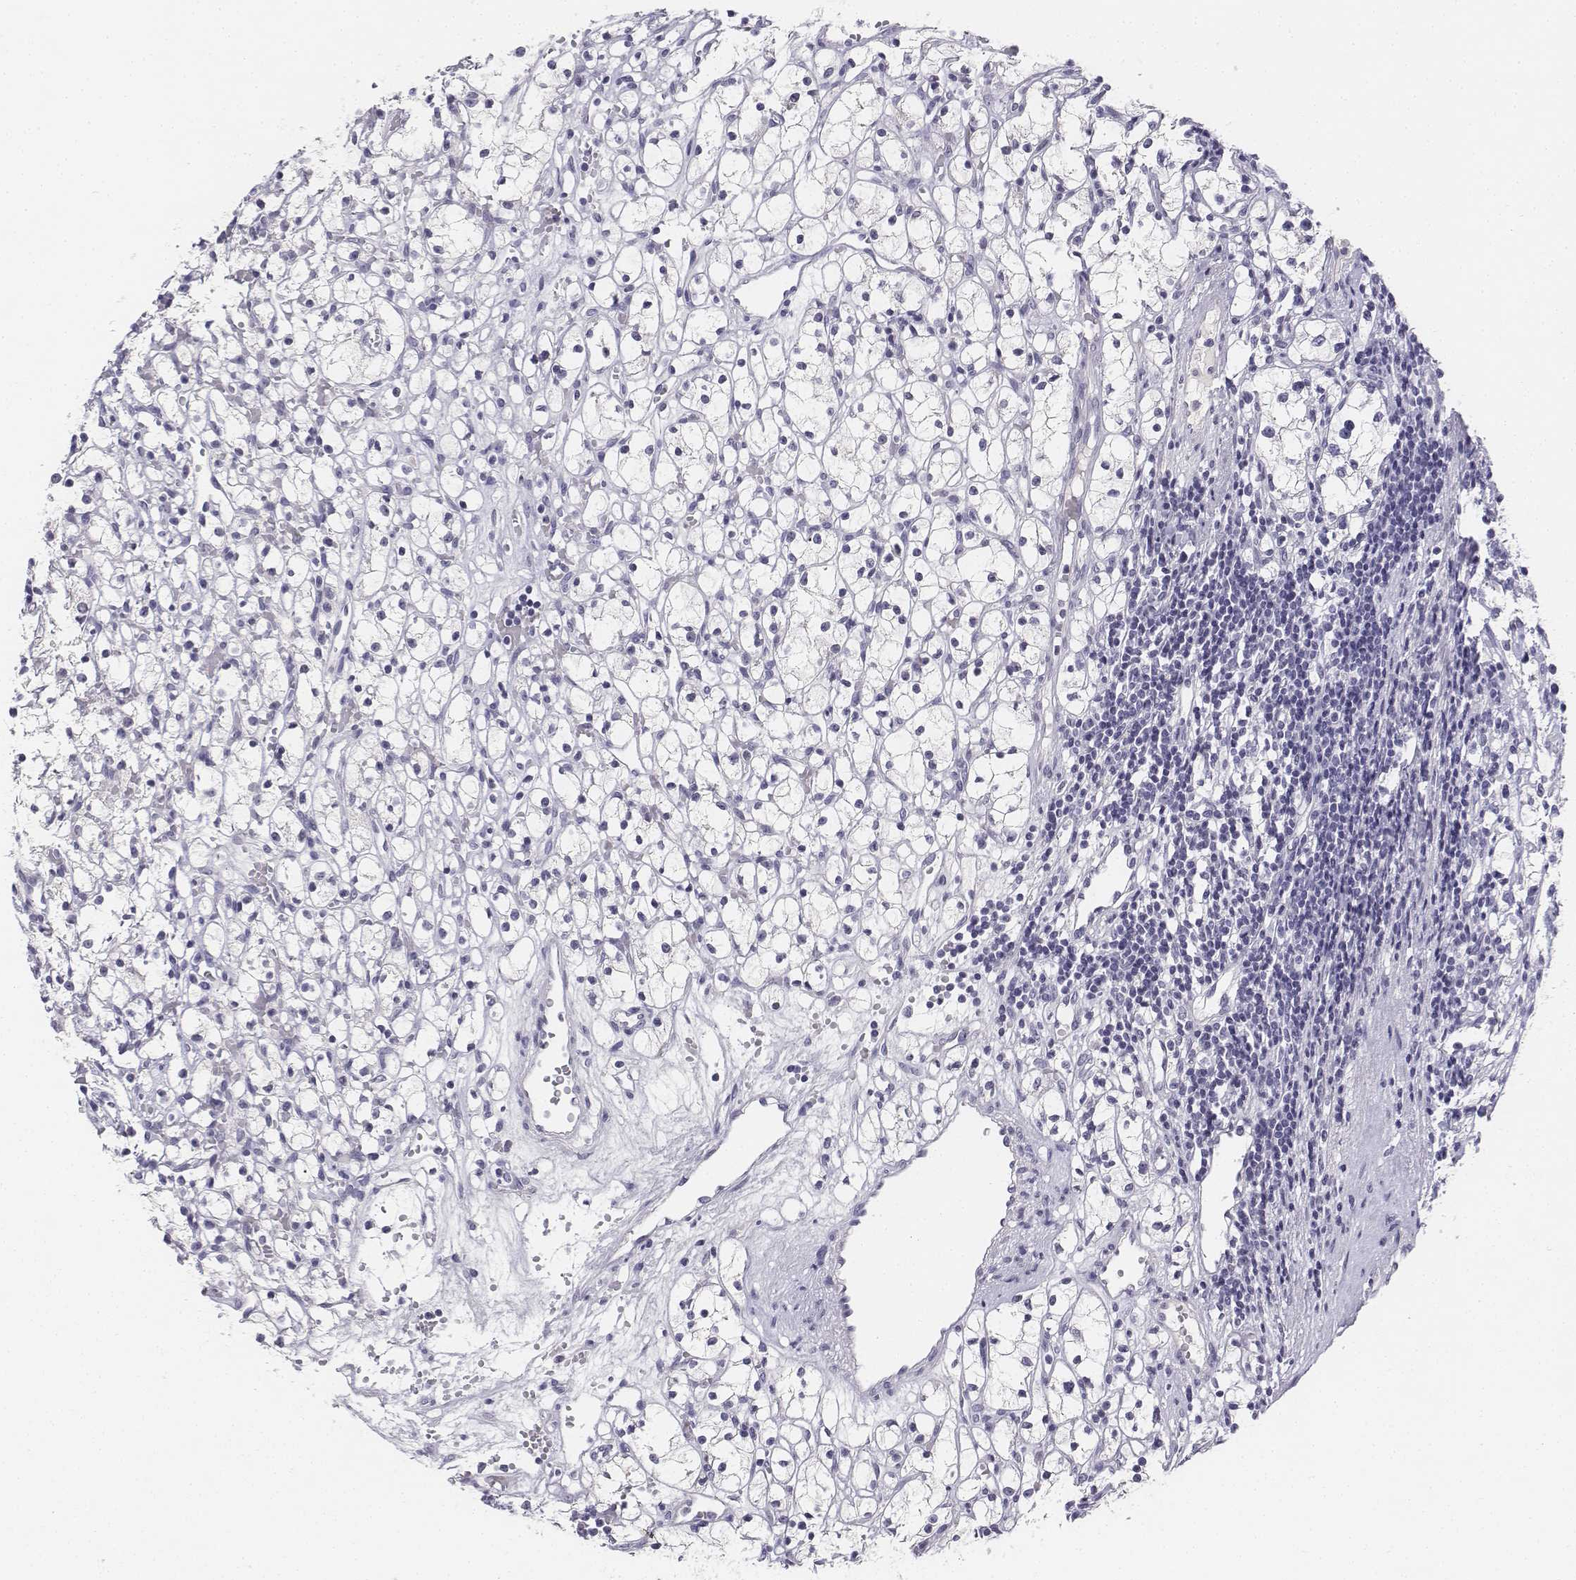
{"staining": {"intensity": "negative", "quantity": "none", "location": "none"}, "tissue": "renal cancer", "cell_type": "Tumor cells", "image_type": "cancer", "snomed": [{"axis": "morphology", "description": "Adenocarcinoma, NOS"}, {"axis": "topography", "description": "Kidney"}], "caption": "Immunohistochemistry image of human renal adenocarcinoma stained for a protein (brown), which demonstrates no staining in tumor cells. Nuclei are stained in blue.", "gene": "UCN2", "patient": {"sex": "female", "age": 59}}